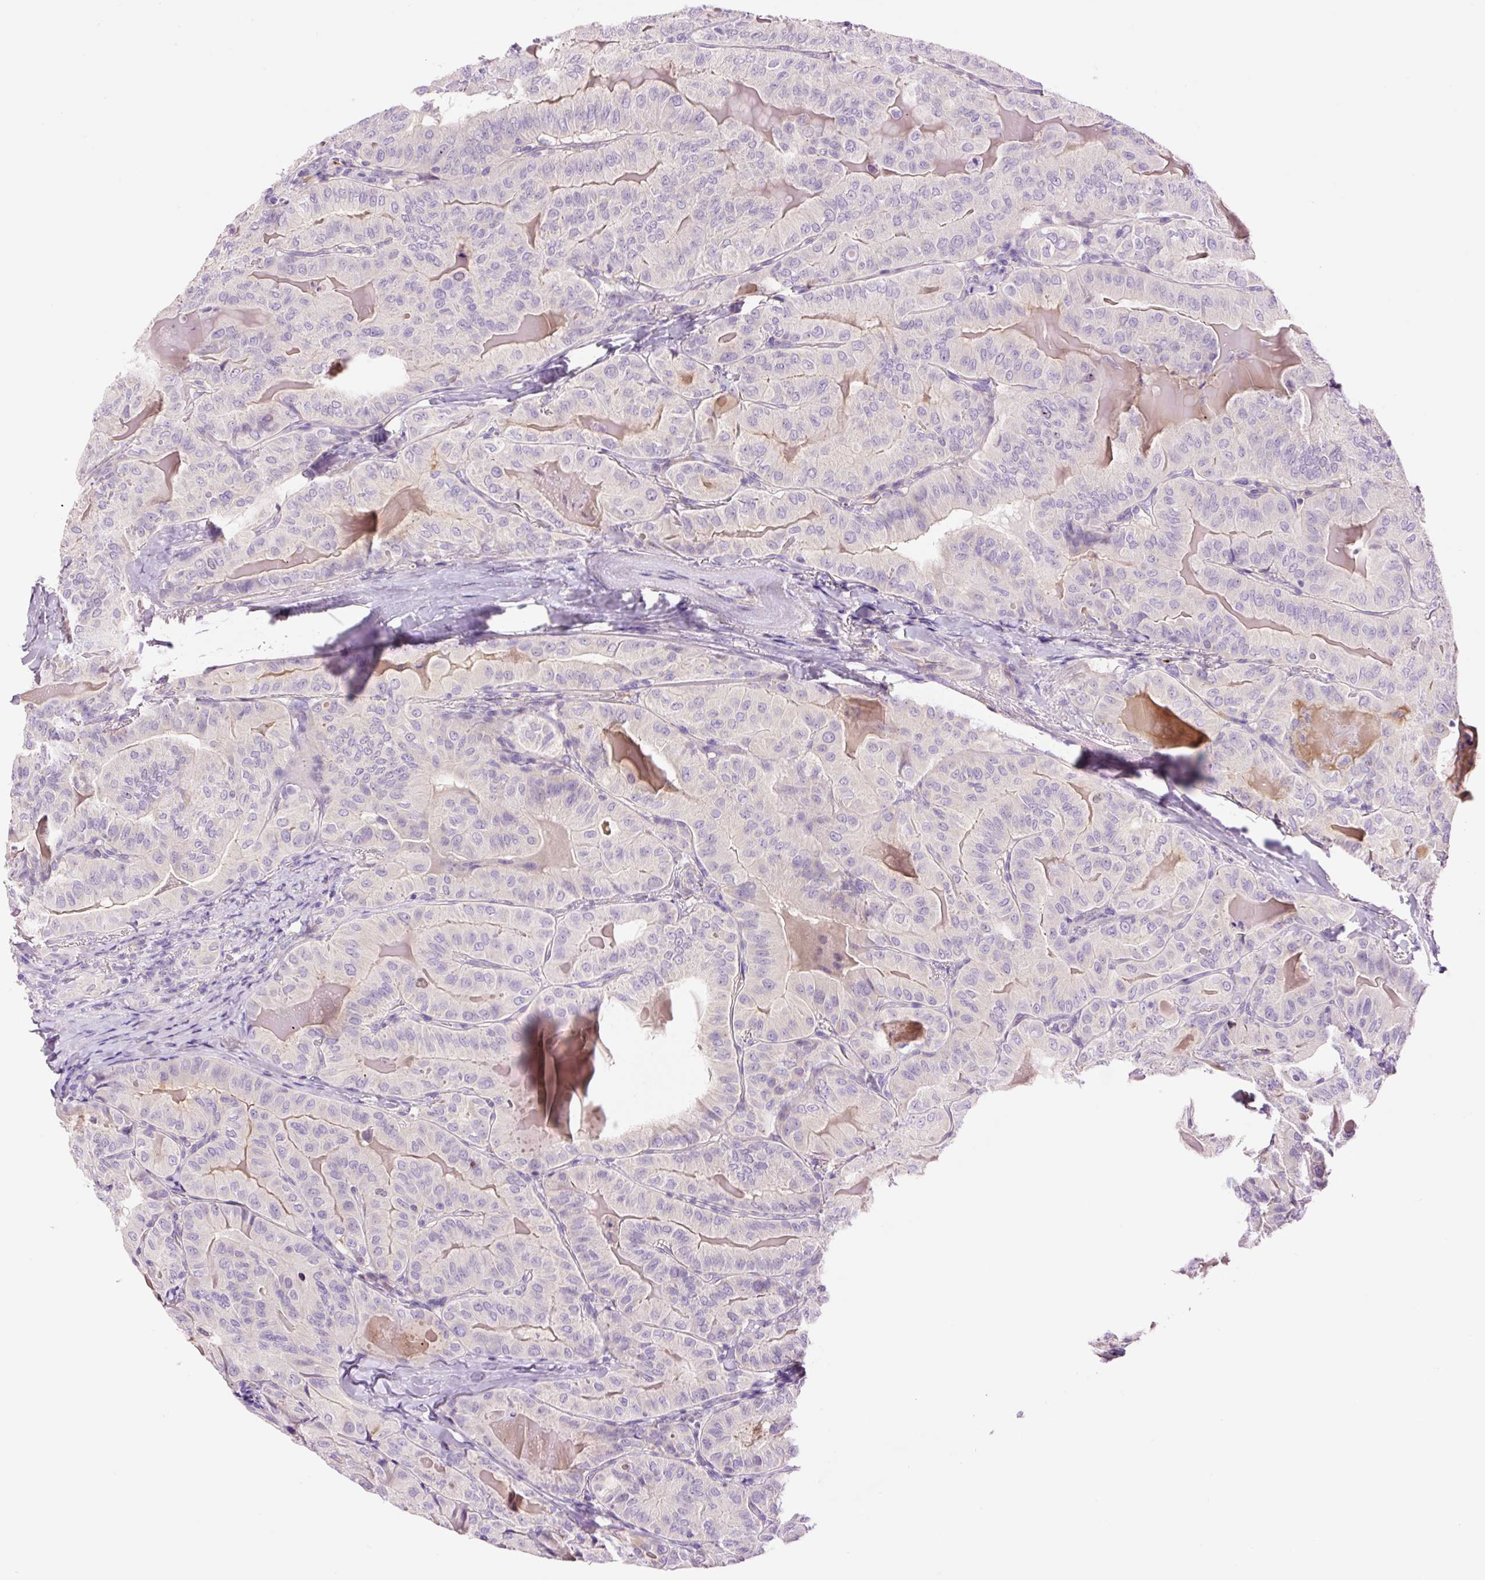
{"staining": {"intensity": "negative", "quantity": "none", "location": "none"}, "tissue": "thyroid cancer", "cell_type": "Tumor cells", "image_type": "cancer", "snomed": [{"axis": "morphology", "description": "Papillary adenocarcinoma, NOS"}, {"axis": "topography", "description": "Thyroid gland"}], "caption": "The histopathology image reveals no staining of tumor cells in papillary adenocarcinoma (thyroid).", "gene": "DPPA4", "patient": {"sex": "female", "age": 68}}